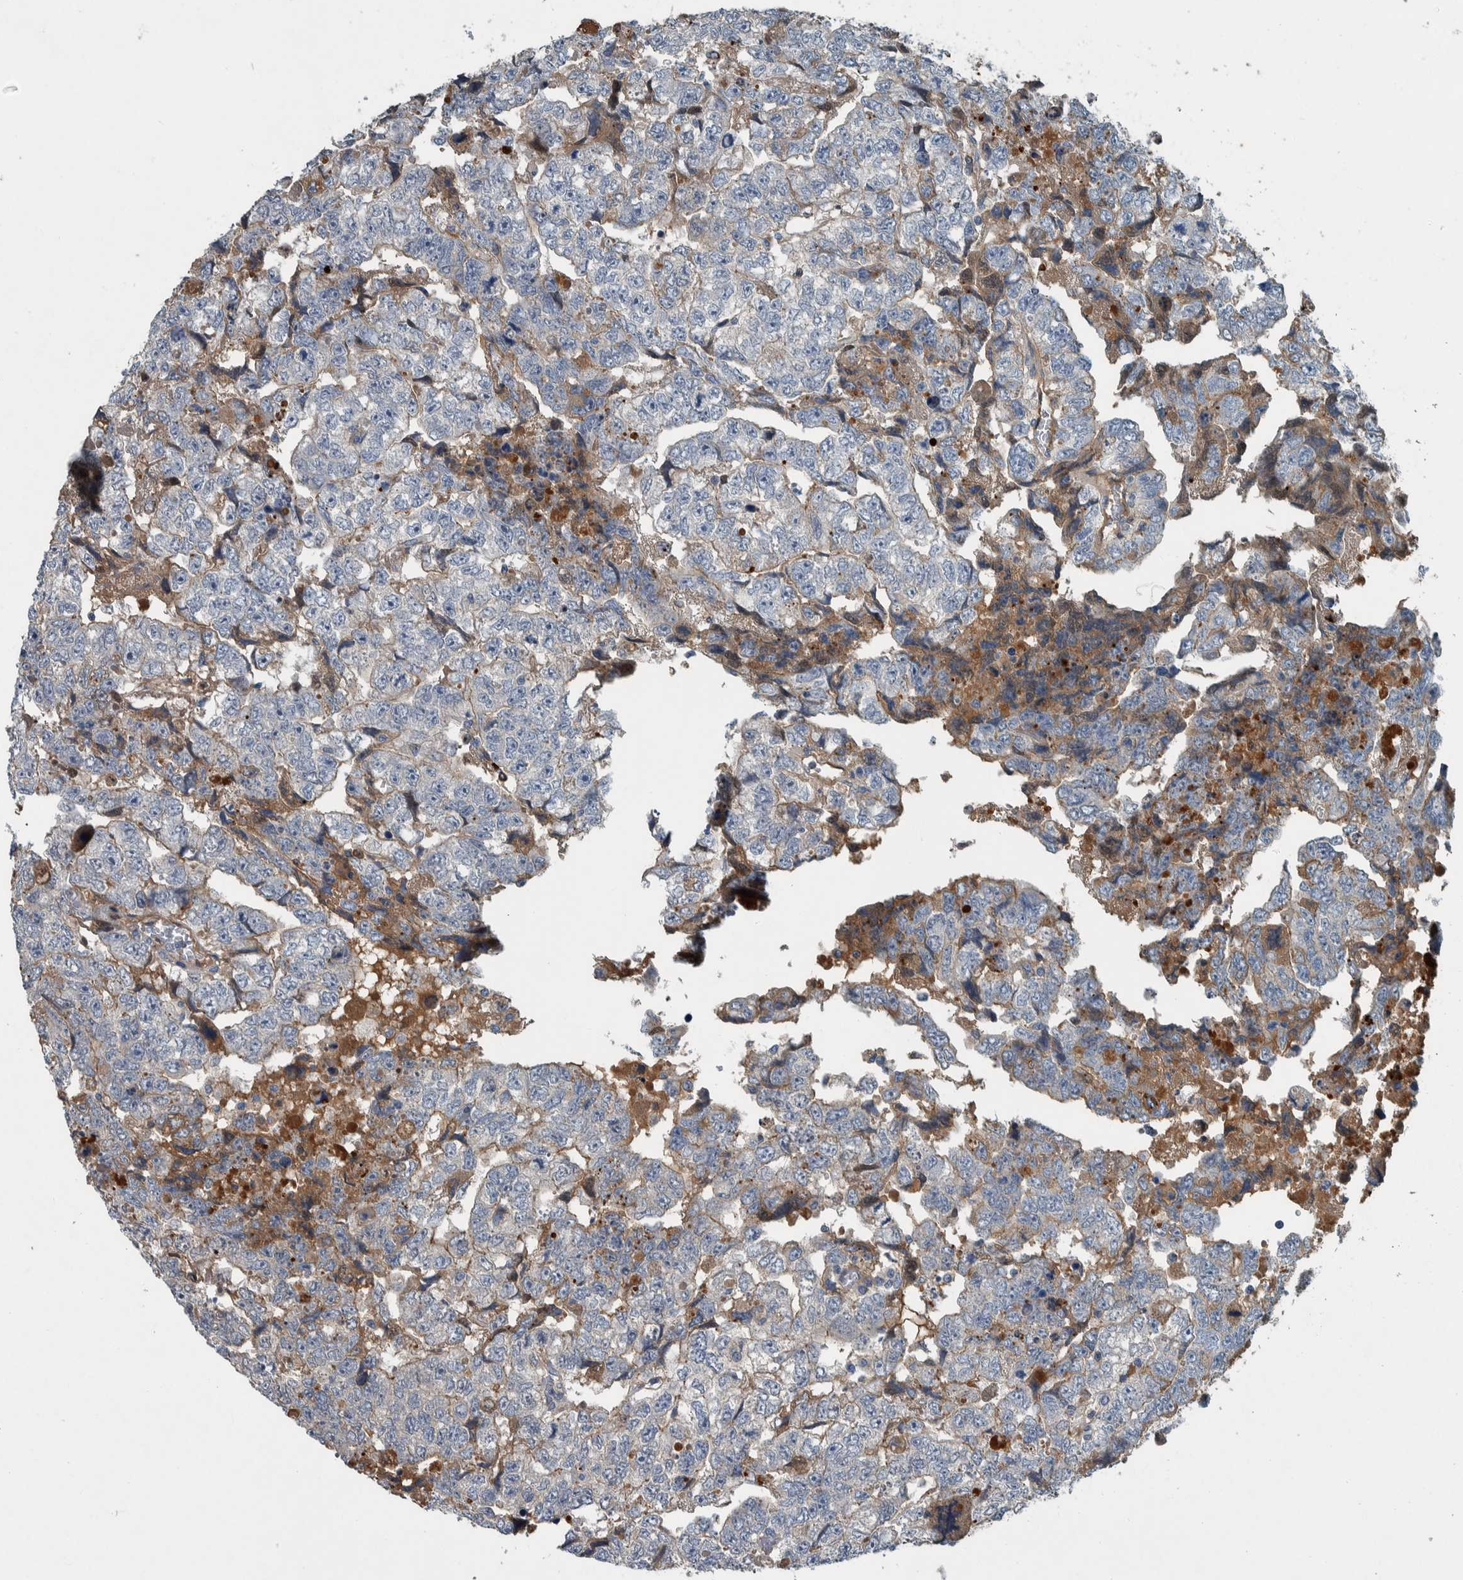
{"staining": {"intensity": "negative", "quantity": "none", "location": "none"}, "tissue": "testis cancer", "cell_type": "Tumor cells", "image_type": "cancer", "snomed": [{"axis": "morphology", "description": "Carcinoma, Embryonal, NOS"}, {"axis": "topography", "description": "Testis"}], "caption": "Tumor cells are negative for protein expression in human embryonal carcinoma (testis).", "gene": "SERPINC1", "patient": {"sex": "male", "age": 36}}